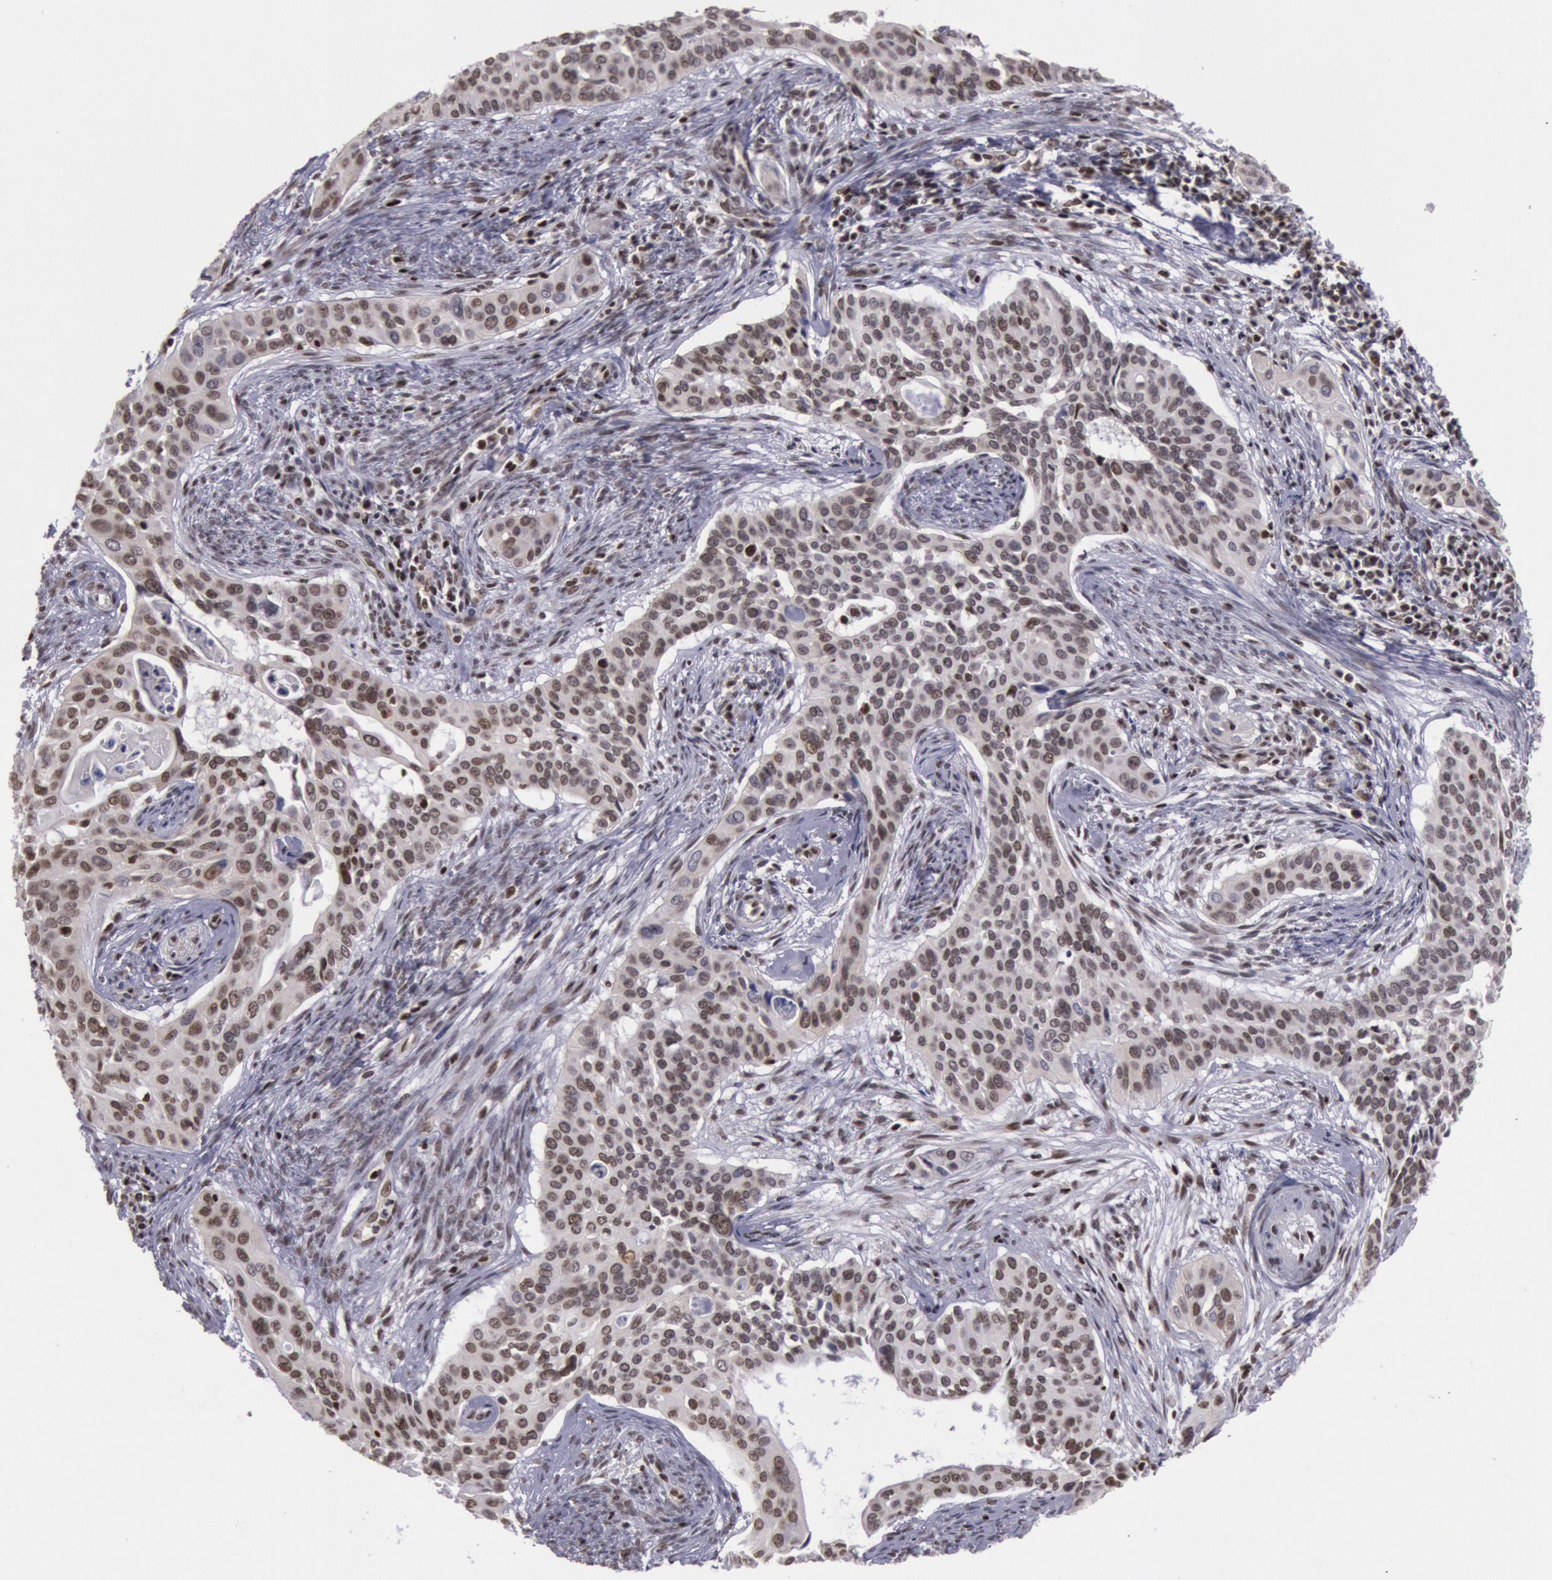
{"staining": {"intensity": "moderate", "quantity": ">75%", "location": "nuclear"}, "tissue": "cervical cancer", "cell_type": "Tumor cells", "image_type": "cancer", "snomed": [{"axis": "morphology", "description": "Squamous cell carcinoma, NOS"}, {"axis": "topography", "description": "Cervix"}], "caption": "The image shows immunohistochemical staining of squamous cell carcinoma (cervical). There is moderate nuclear expression is appreciated in approximately >75% of tumor cells.", "gene": "NKAP", "patient": {"sex": "female", "age": 34}}